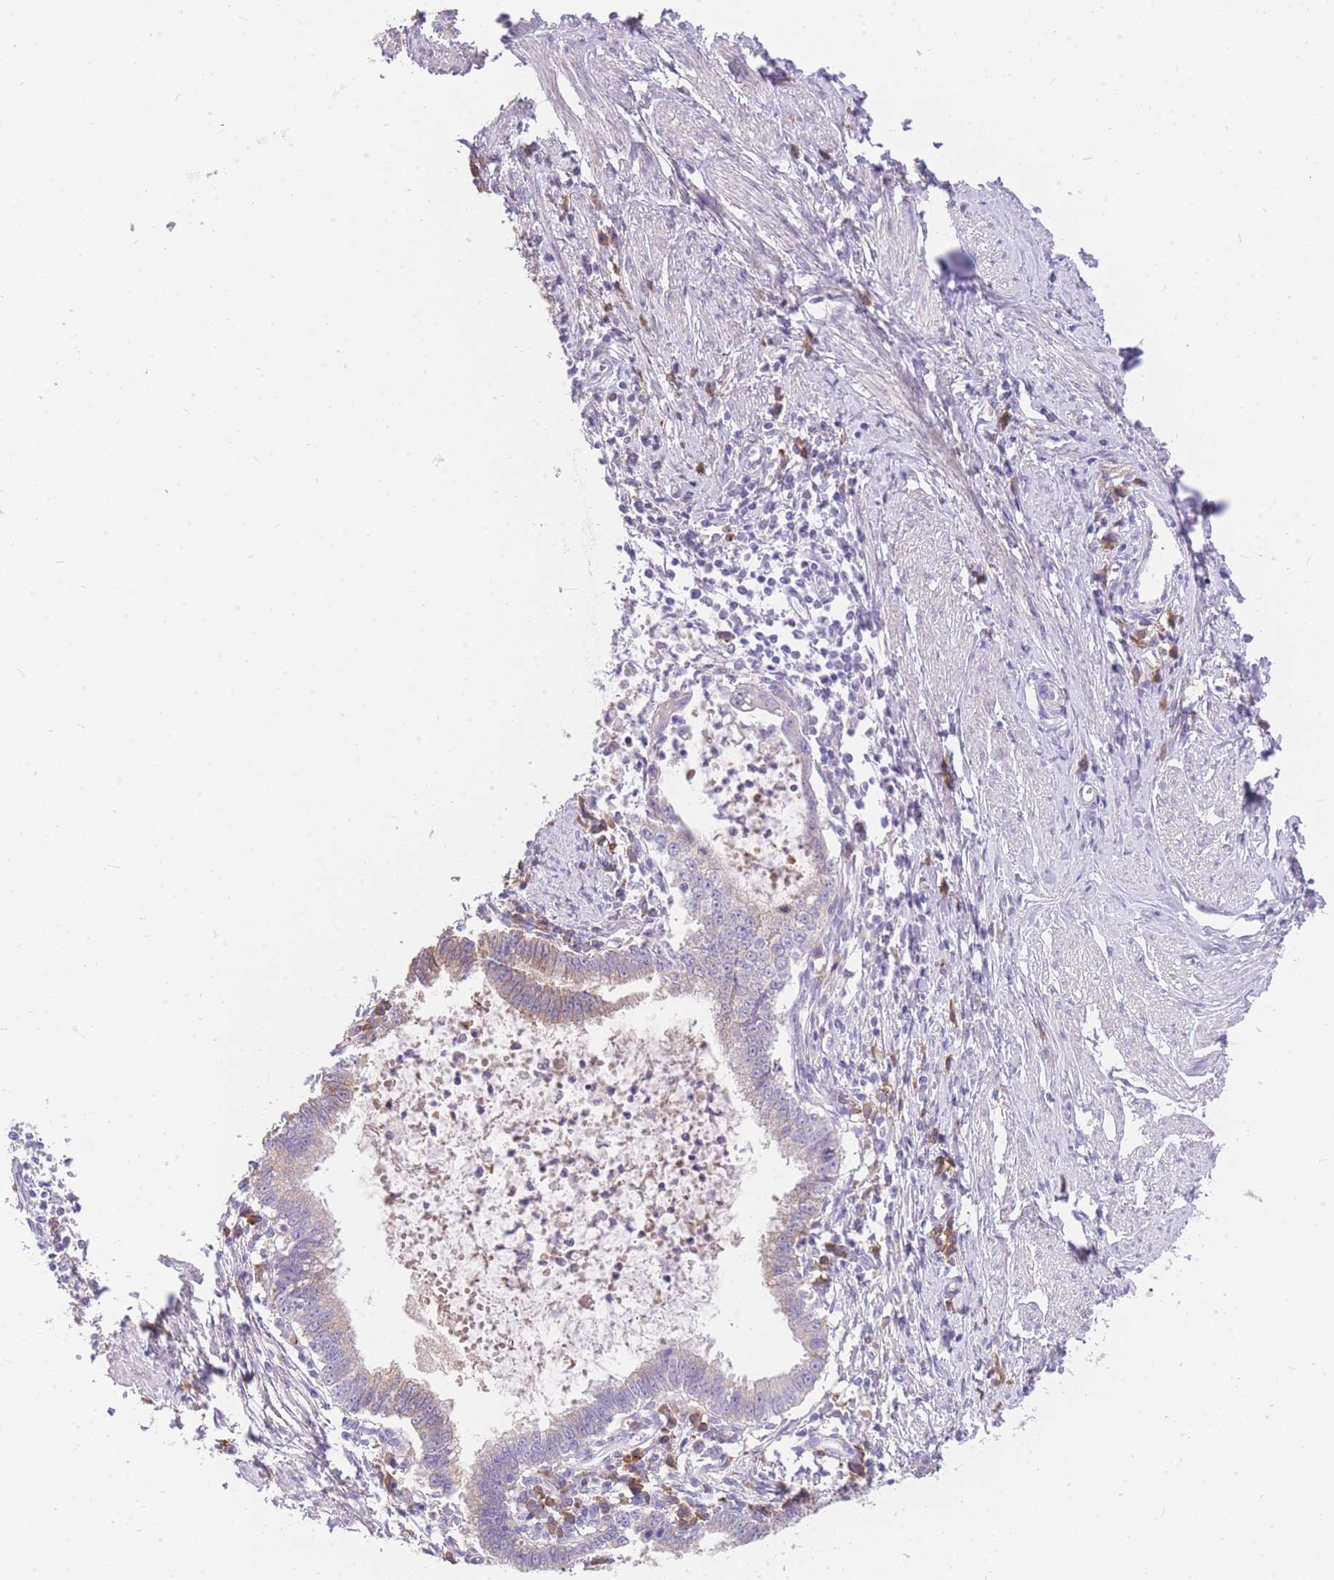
{"staining": {"intensity": "weak", "quantity": "<25%", "location": "cytoplasmic/membranous"}, "tissue": "cervical cancer", "cell_type": "Tumor cells", "image_type": "cancer", "snomed": [{"axis": "morphology", "description": "Adenocarcinoma, NOS"}, {"axis": "topography", "description": "Cervix"}], "caption": "This image is of cervical adenocarcinoma stained with immunohistochemistry (IHC) to label a protein in brown with the nuclei are counter-stained blue. There is no staining in tumor cells. (DAB (3,3'-diaminobenzidine) IHC visualized using brightfield microscopy, high magnification).", "gene": "C2orf88", "patient": {"sex": "female", "age": 36}}